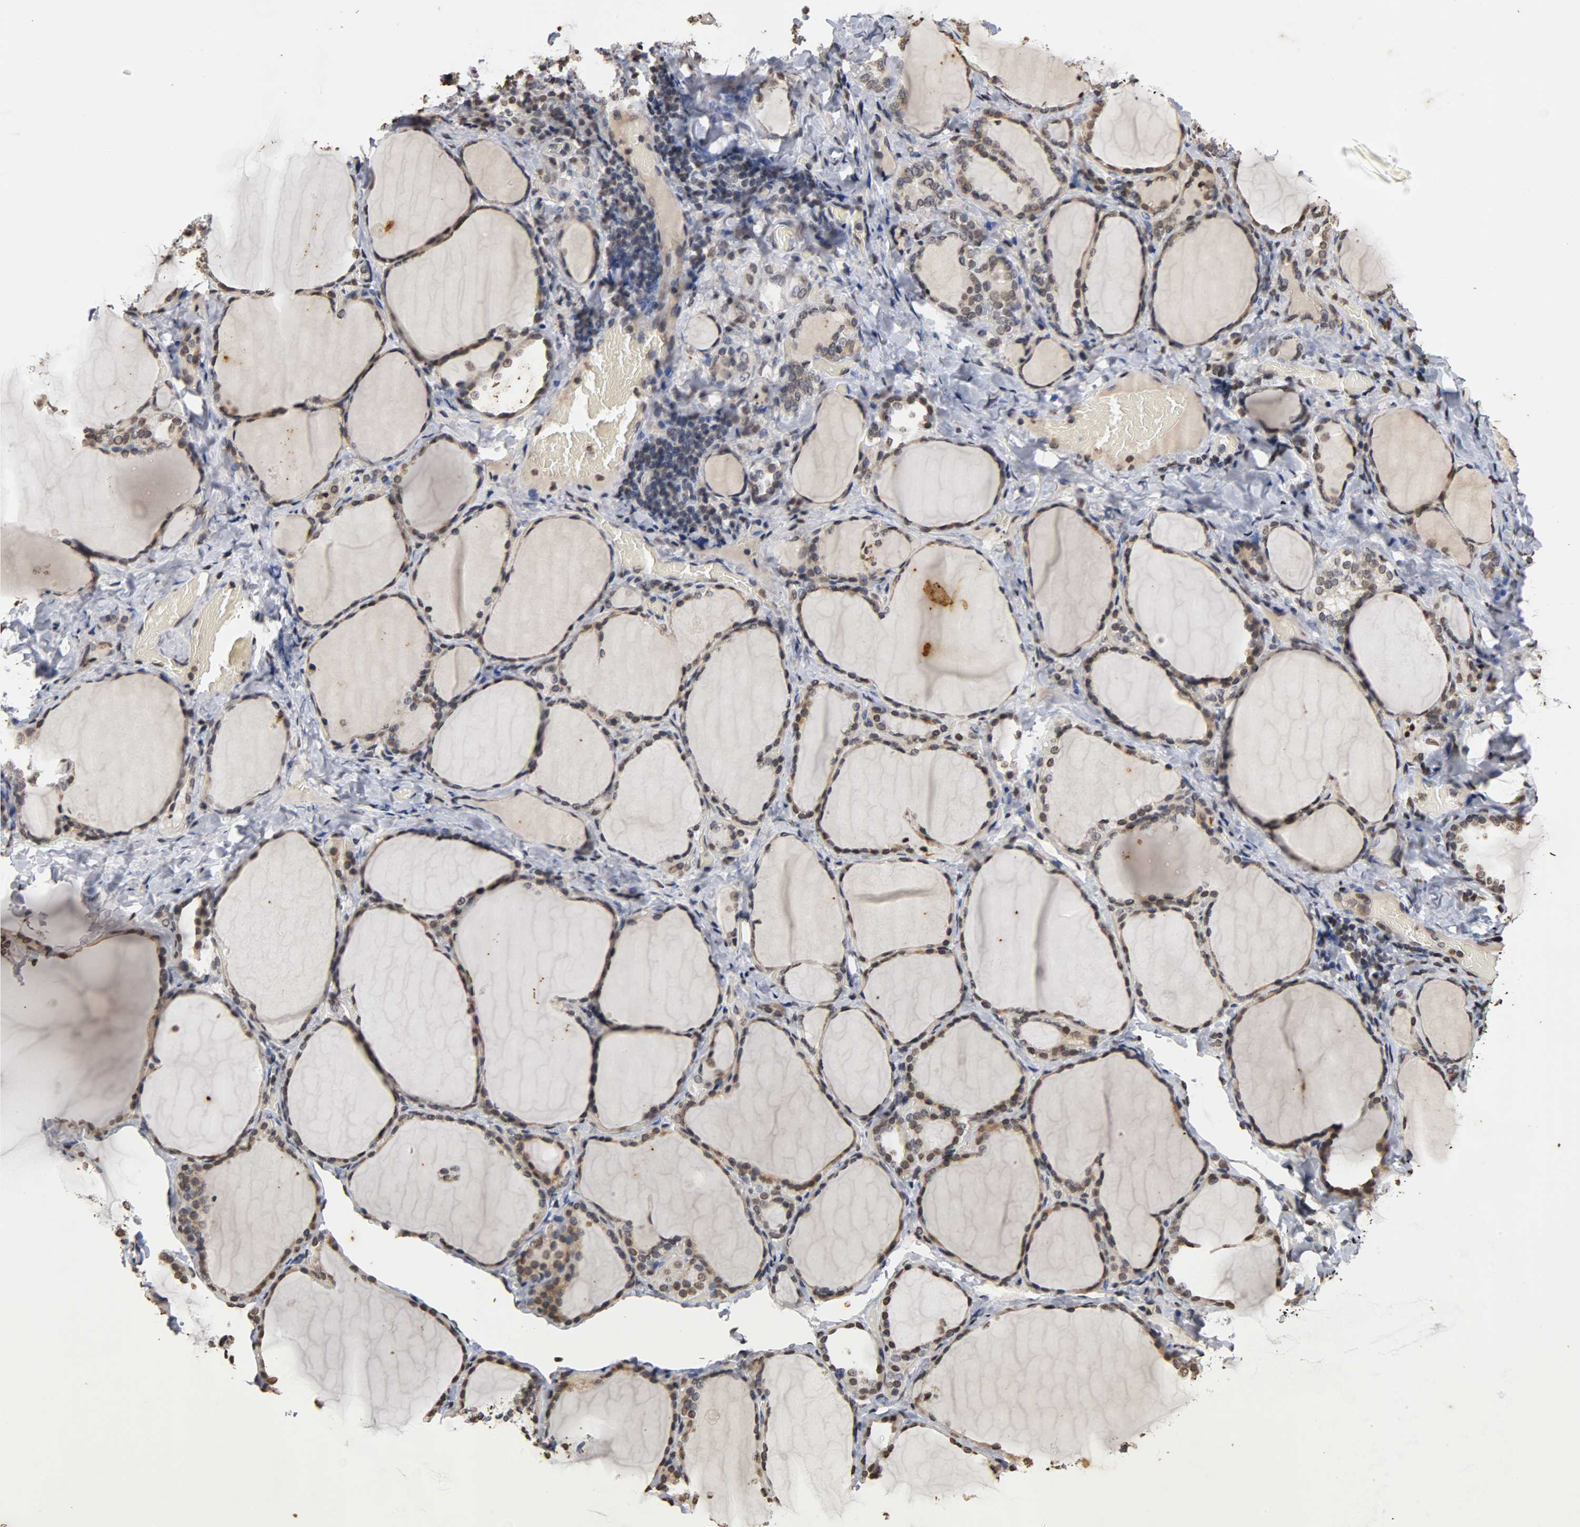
{"staining": {"intensity": "weak", "quantity": "25%-75%", "location": "cytoplasmic/membranous,nuclear"}, "tissue": "thyroid gland", "cell_type": "Glandular cells", "image_type": "normal", "snomed": [{"axis": "morphology", "description": "Normal tissue, NOS"}, {"axis": "morphology", "description": "Papillary adenocarcinoma, NOS"}, {"axis": "topography", "description": "Thyroid gland"}], "caption": "The image reveals staining of normal thyroid gland, revealing weak cytoplasmic/membranous,nuclear protein expression (brown color) within glandular cells.", "gene": "ERCC2", "patient": {"sex": "female", "age": 30}}